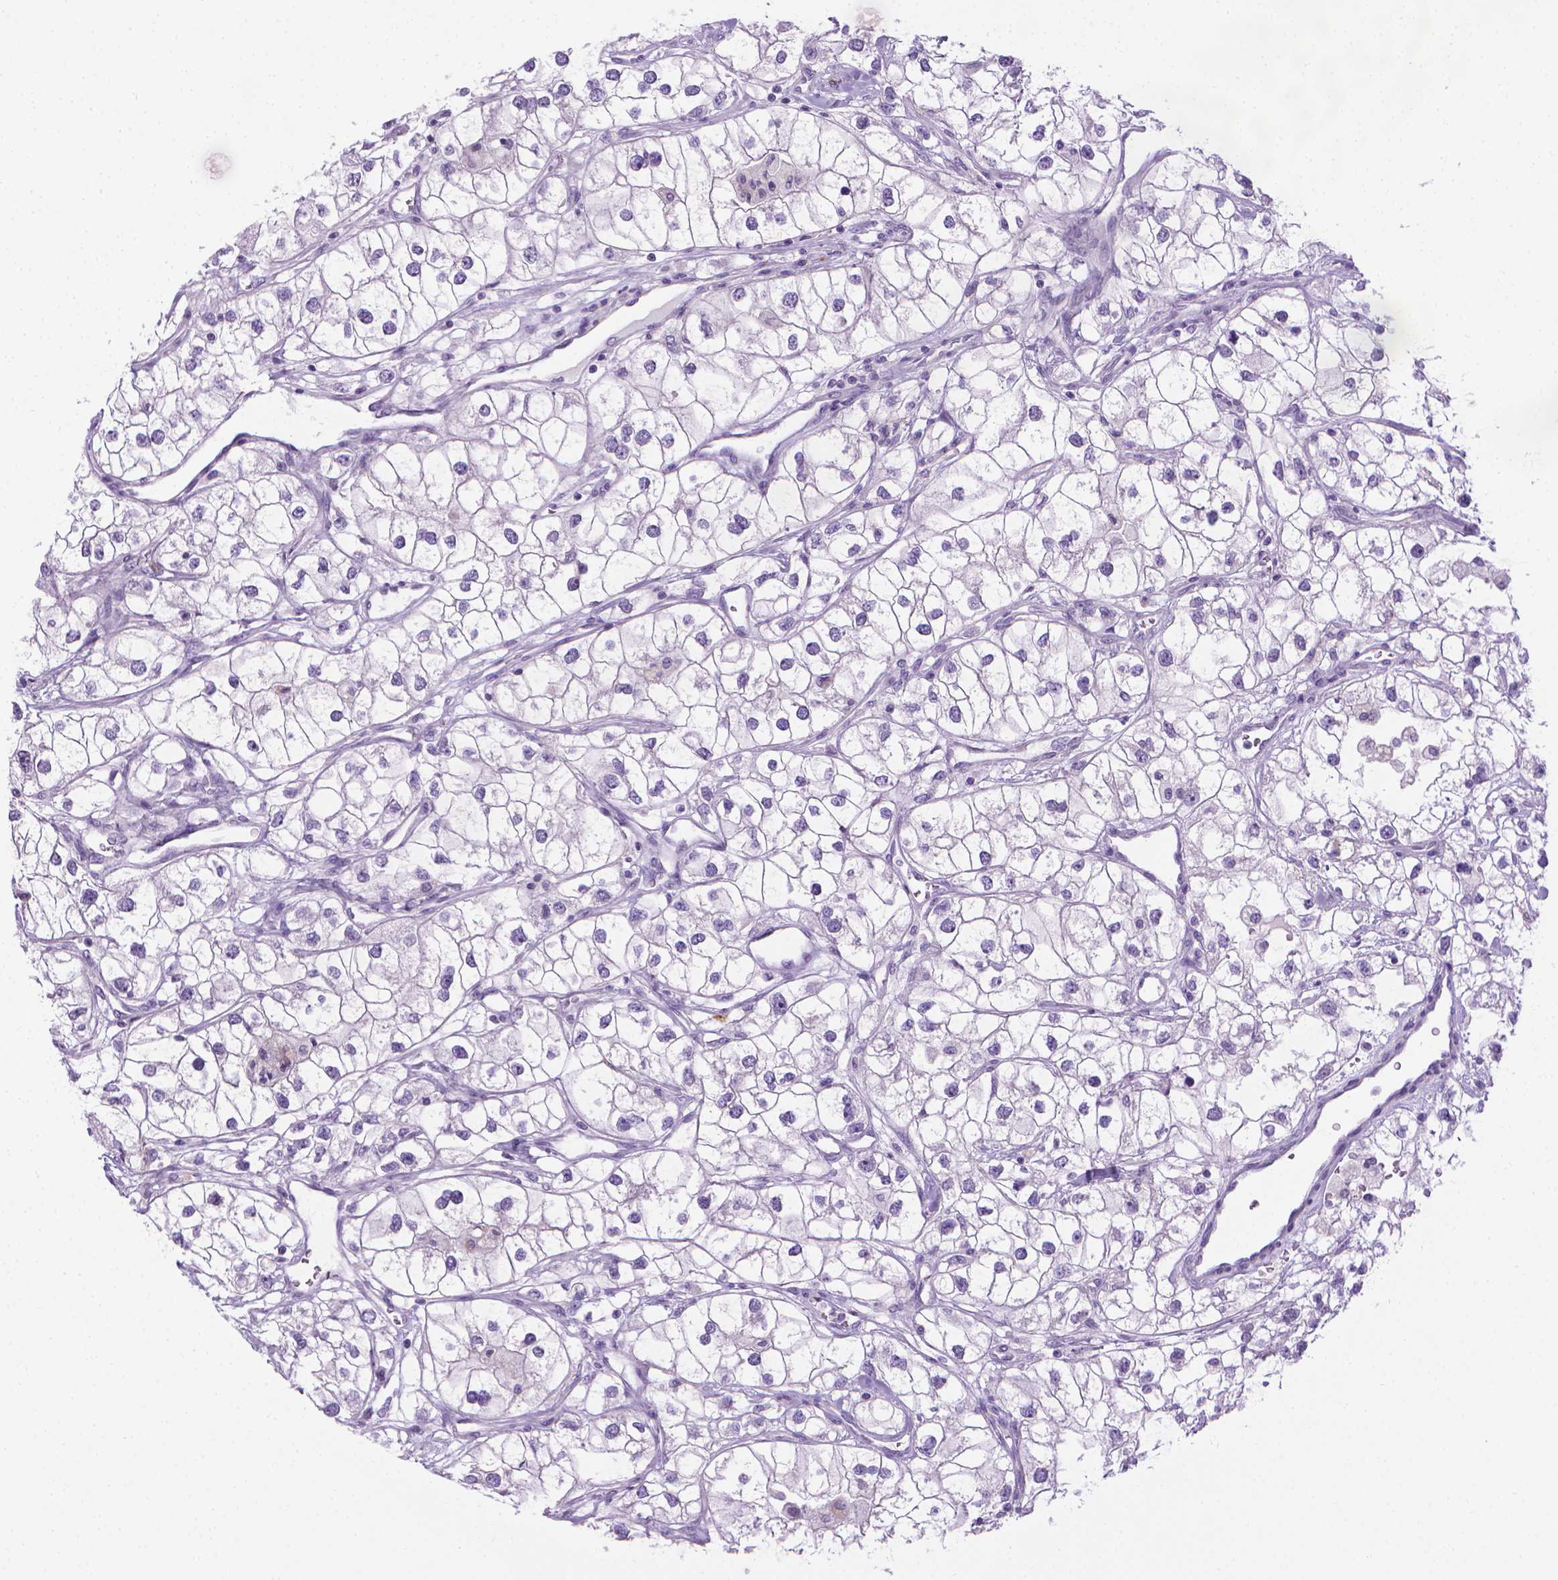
{"staining": {"intensity": "negative", "quantity": "none", "location": "none"}, "tissue": "renal cancer", "cell_type": "Tumor cells", "image_type": "cancer", "snomed": [{"axis": "morphology", "description": "Adenocarcinoma, NOS"}, {"axis": "topography", "description": "Kidney"}], "caption": "High power microscopy photomicrograph of an IHC histopathology image of adenocarcinoma (renal), revealing no significant expression in tumor cells.", "gene": "SPAG6", "patient": {"sex": "male", "age": 59}}